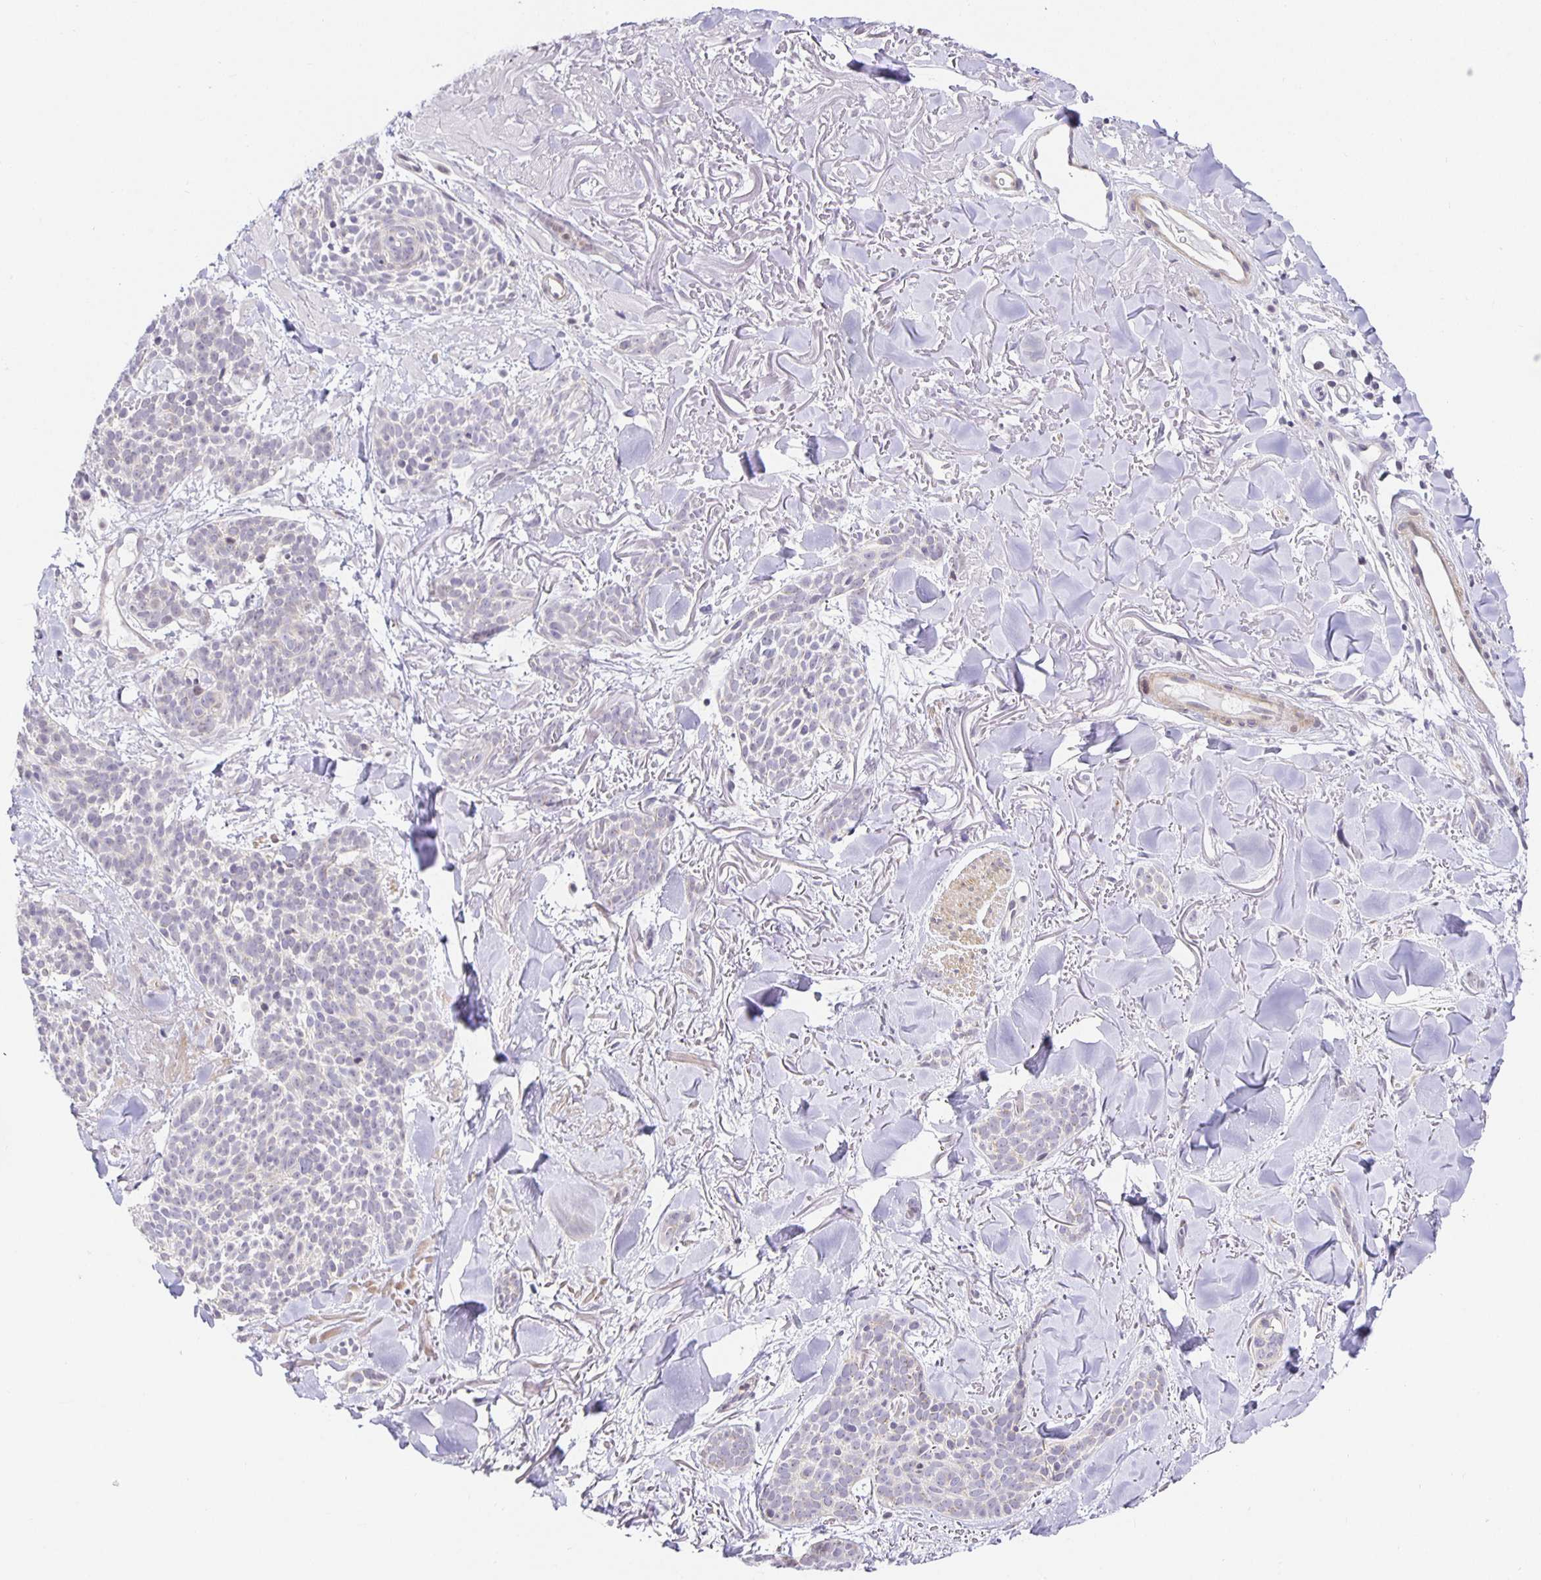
{"staining": {"intensity": "negative", "quantity": "none", "location": "none"}, "tissue": "skin cancer", "cell_type": "Tumor cells", "image_type": "cancer", "snomed": [{"axis": "morphology", "description": "Basal cell carcinoma"}, {"axis": "morphology", "description": "BCC, high aggressive"}, {"axis": "topography", "description": "Skin"}], "caption": "Image shows no significant protein positivity in tumor cells of skin cancer (basal cell carcinoma).", "gene": "TJP3", "patient": {"sex": "female", "age": 86}}